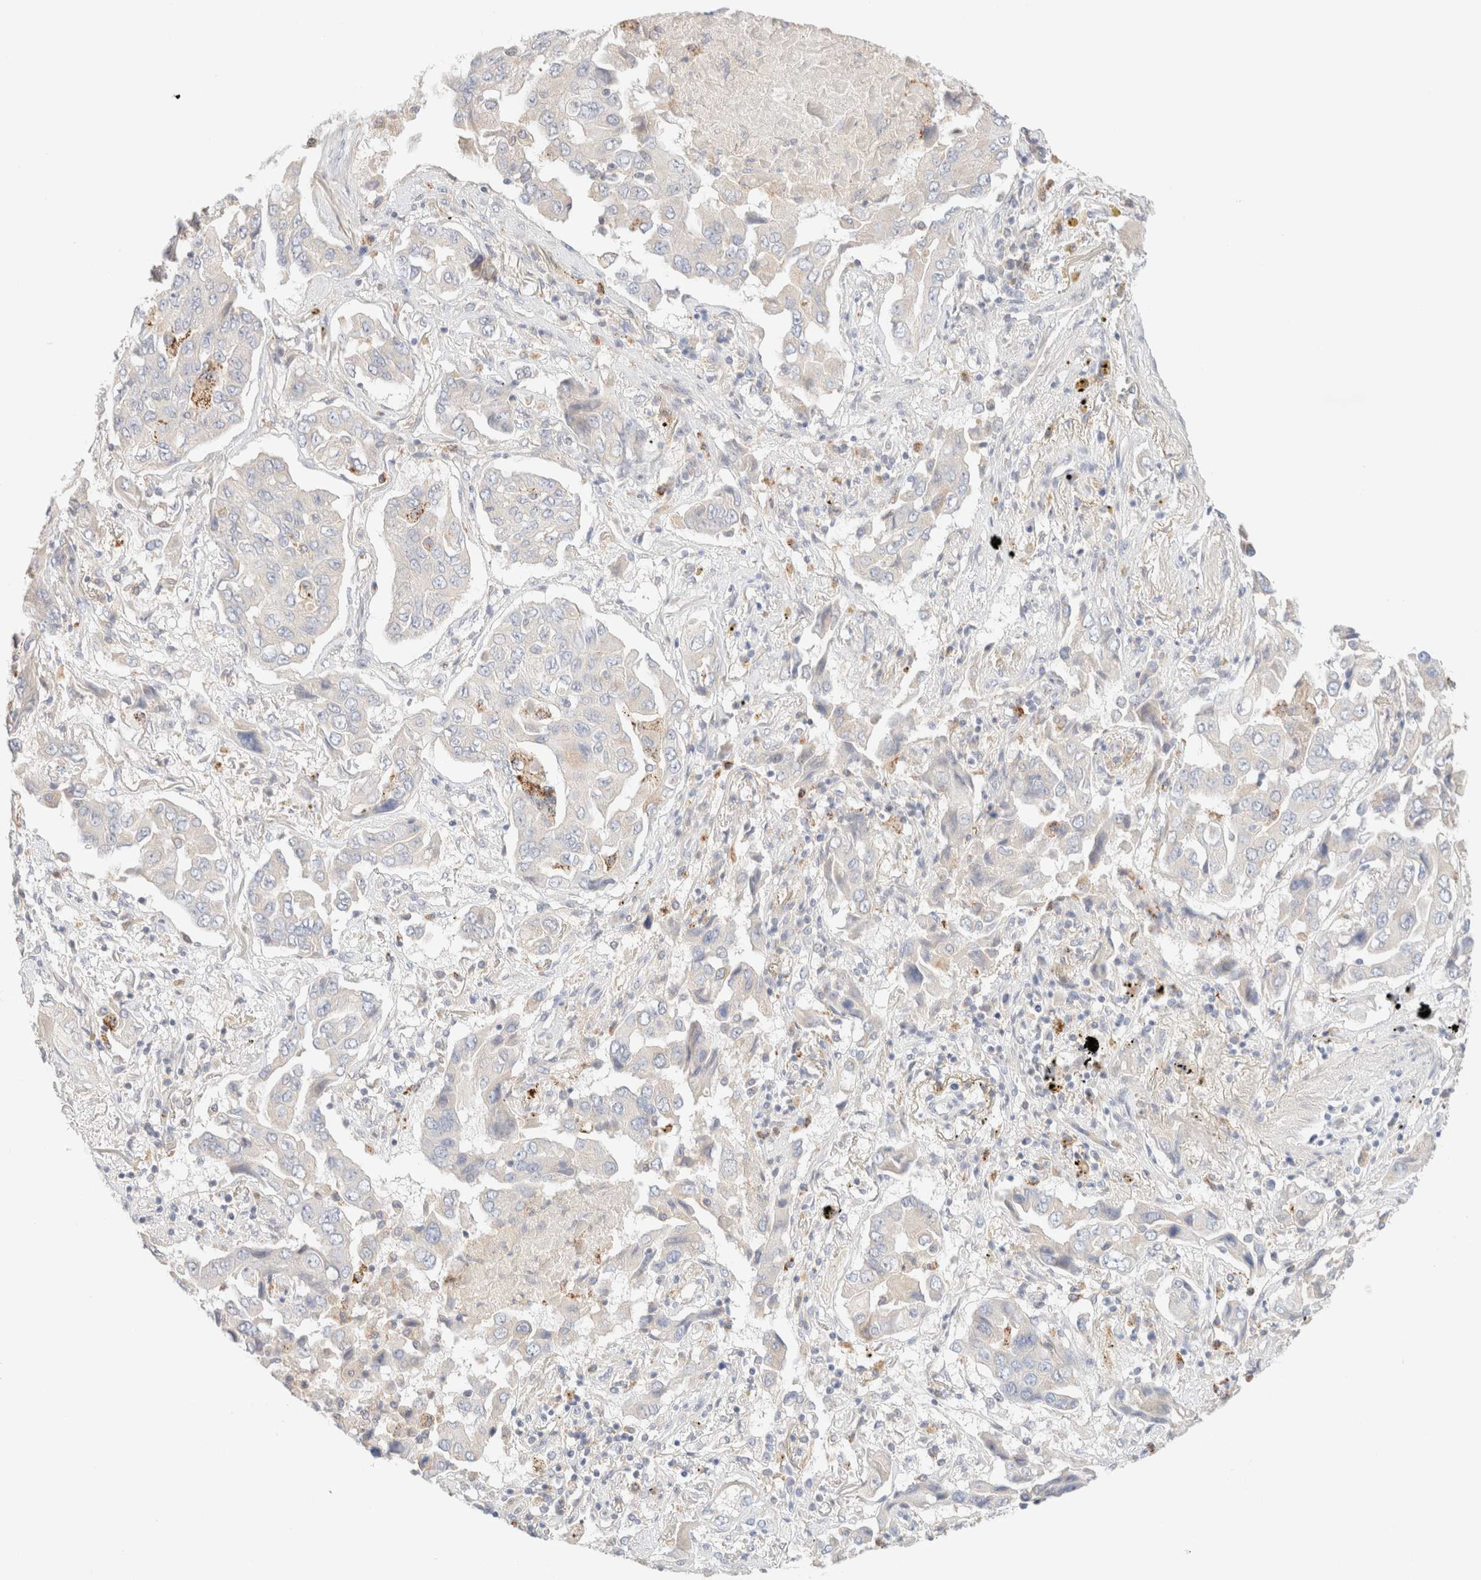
{"staining": {"intensity": "negative", "quantity": "none", "location": "none"}, "tissue": "lung cancer", "cell_type": "Tumor cells", "image_type": "cancer", "snomed": [{"axis": "morphology", "description": "Adenocarcinoma, NOS"}, {"axis": "topography", "description": "Lung"}], "caption": "The immunohistochemistry (IHC) histopathology image has no significant positivity in tumor cells of lung adenocarcinoma tissue. (DAB immunohistochemistry visualized using brightfield microscopy, high magnification).", "gene": "SARM1", "patient": {"sex": "female", "age": 65}}